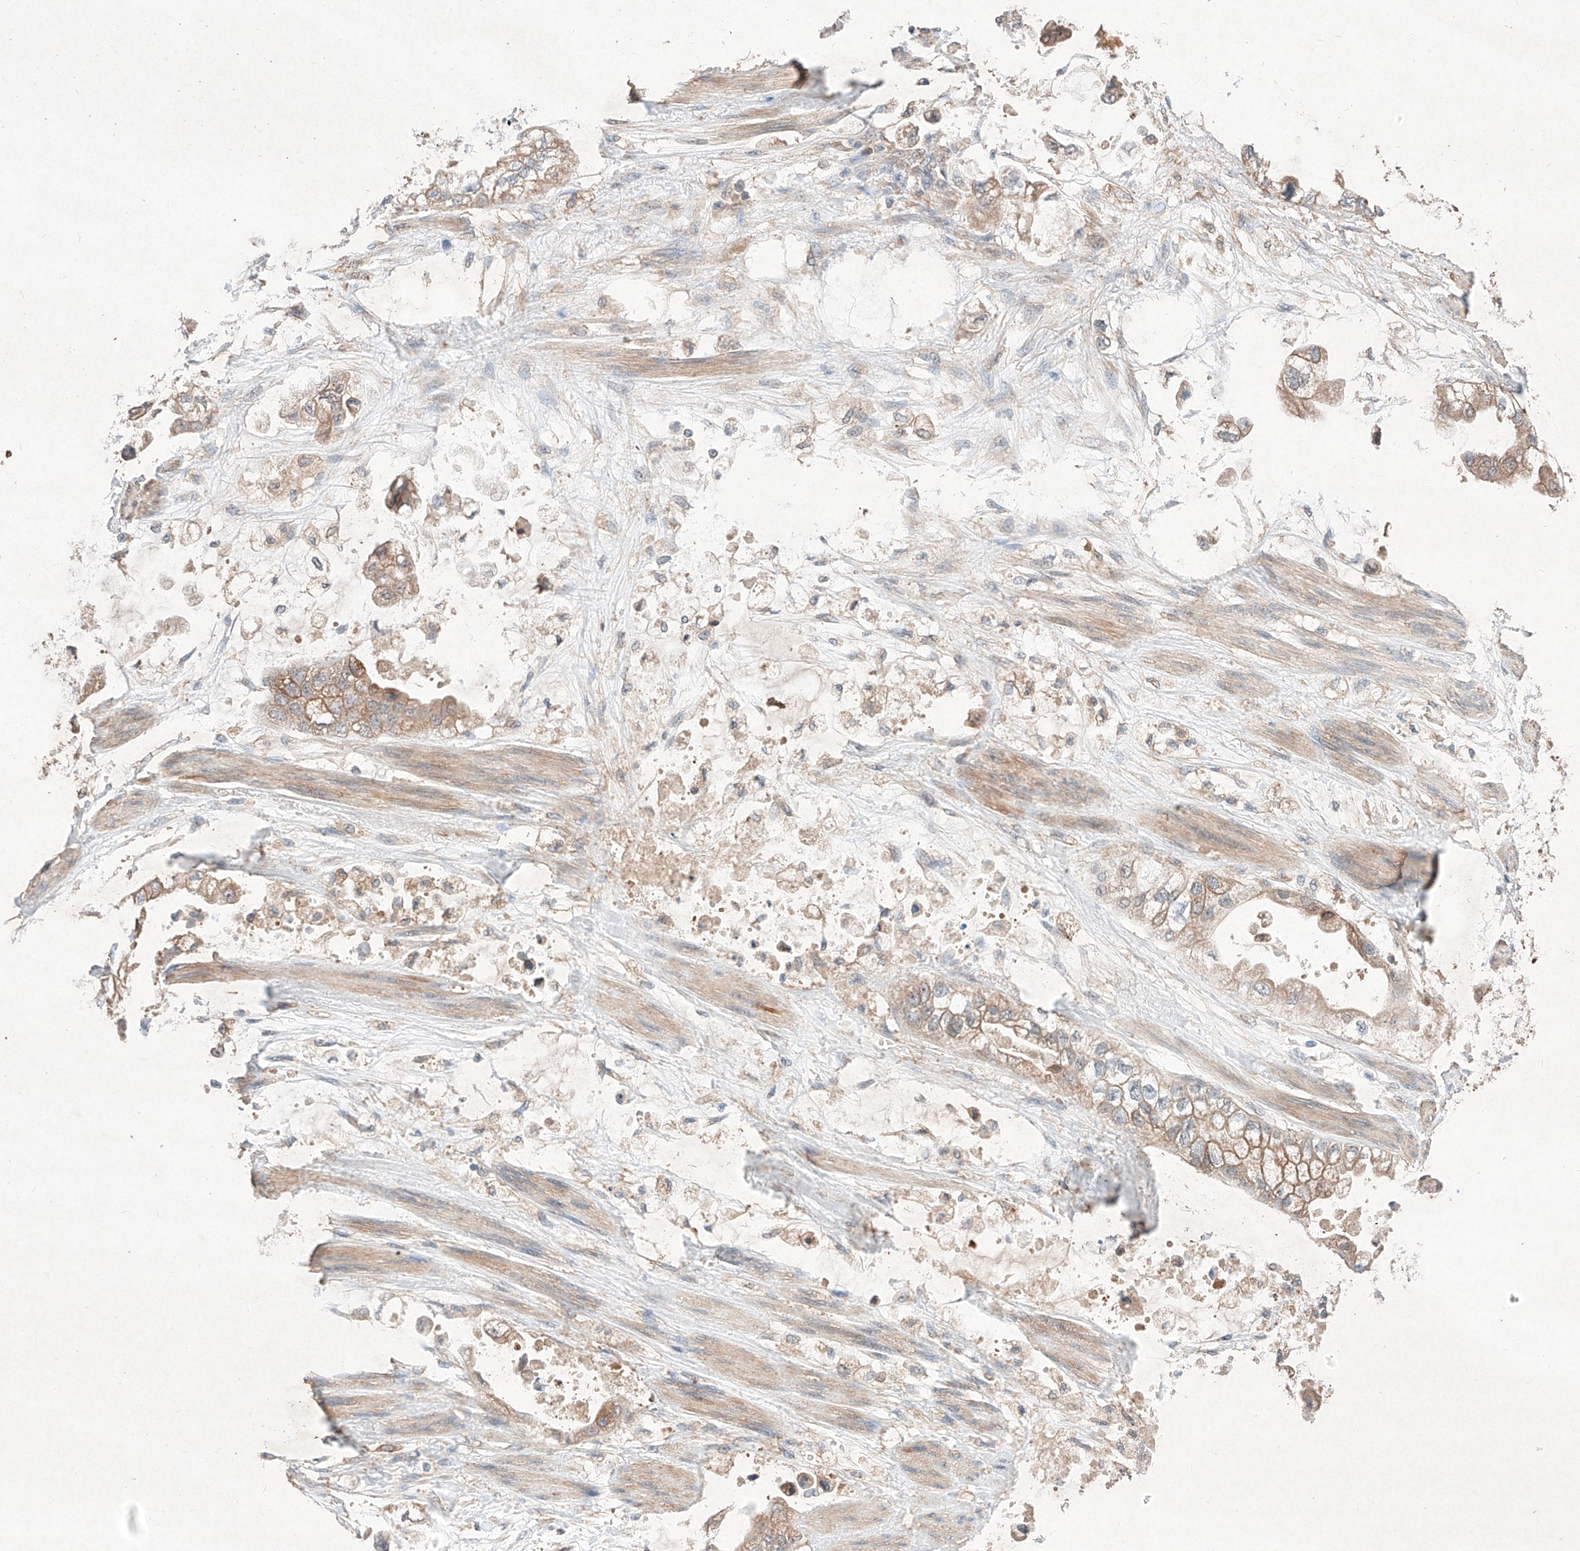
{"staining": {"intensity": "moderate", "quantity": ">75%", "location": "cytoplasmic/membranous"}, "tissue": "stomach cancer", "cell_type": "Tumor cells", "image_type": "cancer", "snomed": [{"axis": "morphology", "description": "Adenocarcinoma, NOS"}, {"axis": "topography", "description": "Stomach"}], "caption": "Immunohistochemistry (IHC) histopathology image of human stomach cancer (adenocarcinoma) stained for a protein (brown), which displays medium levels of moderate cytoplasmic/membranous positivity in approximately >75% of tumor cells.", "gene": "C6orf62", "patient": {"sex": "male", "age": 62}}